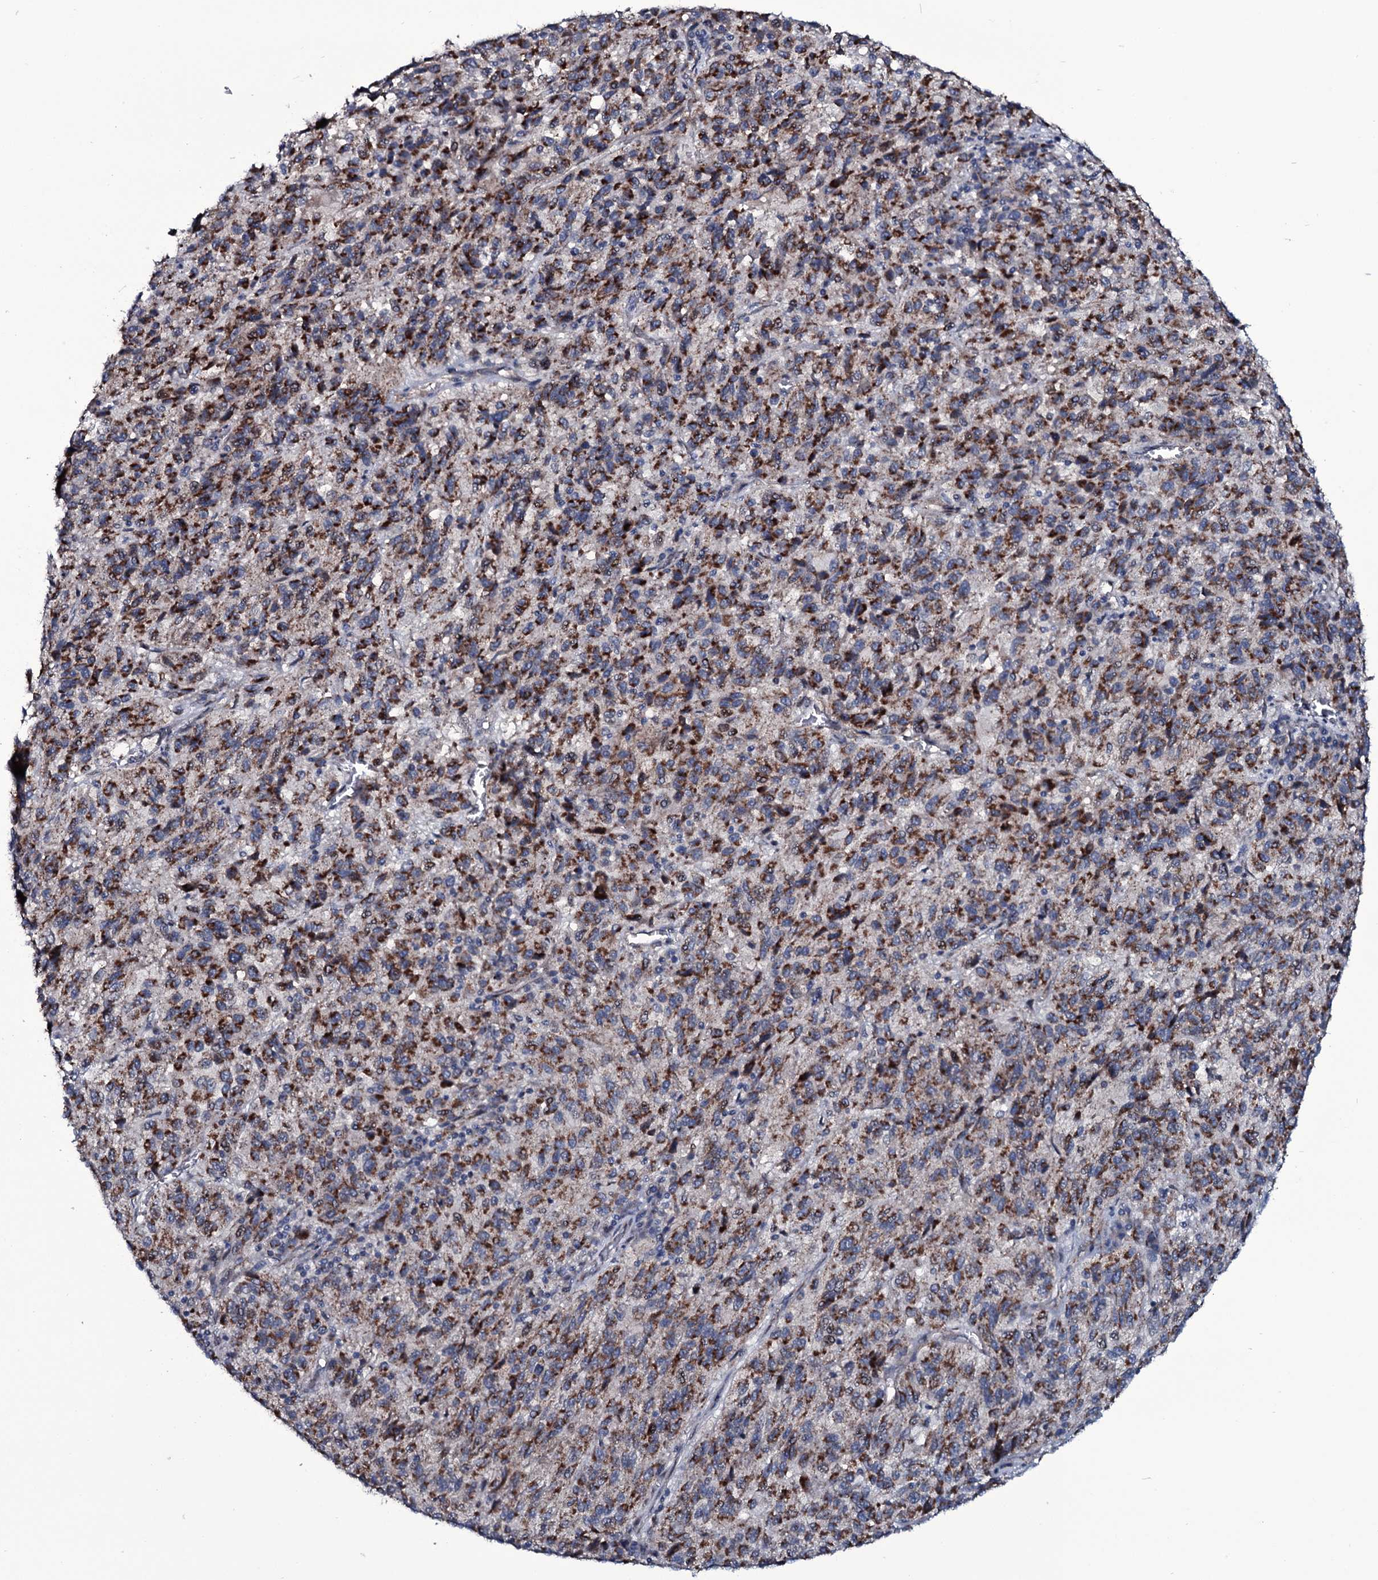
{"staining": {"intensity": "strong", "quantity": ">75%", "location": "cytoplasmic/membranous"}, "tissue": "melanoma", "cell_type": "Tumor cells", "image_type": "cancer", "snomed": [{"axis": "morphology", "description": "Malignant melanoma, Metastatic site"}, {"axis": "topography", "description": "Lung"}], "caption": "Immunohistochemistry (IHC) of human malignant melanoma (metastatic site) demonstrates high levels of strong cytoplasmic/membranous expression in approximately >75% of tumor cells.", "gene": "WIPF3", "patient": {"sex": "male", "age": 64}}